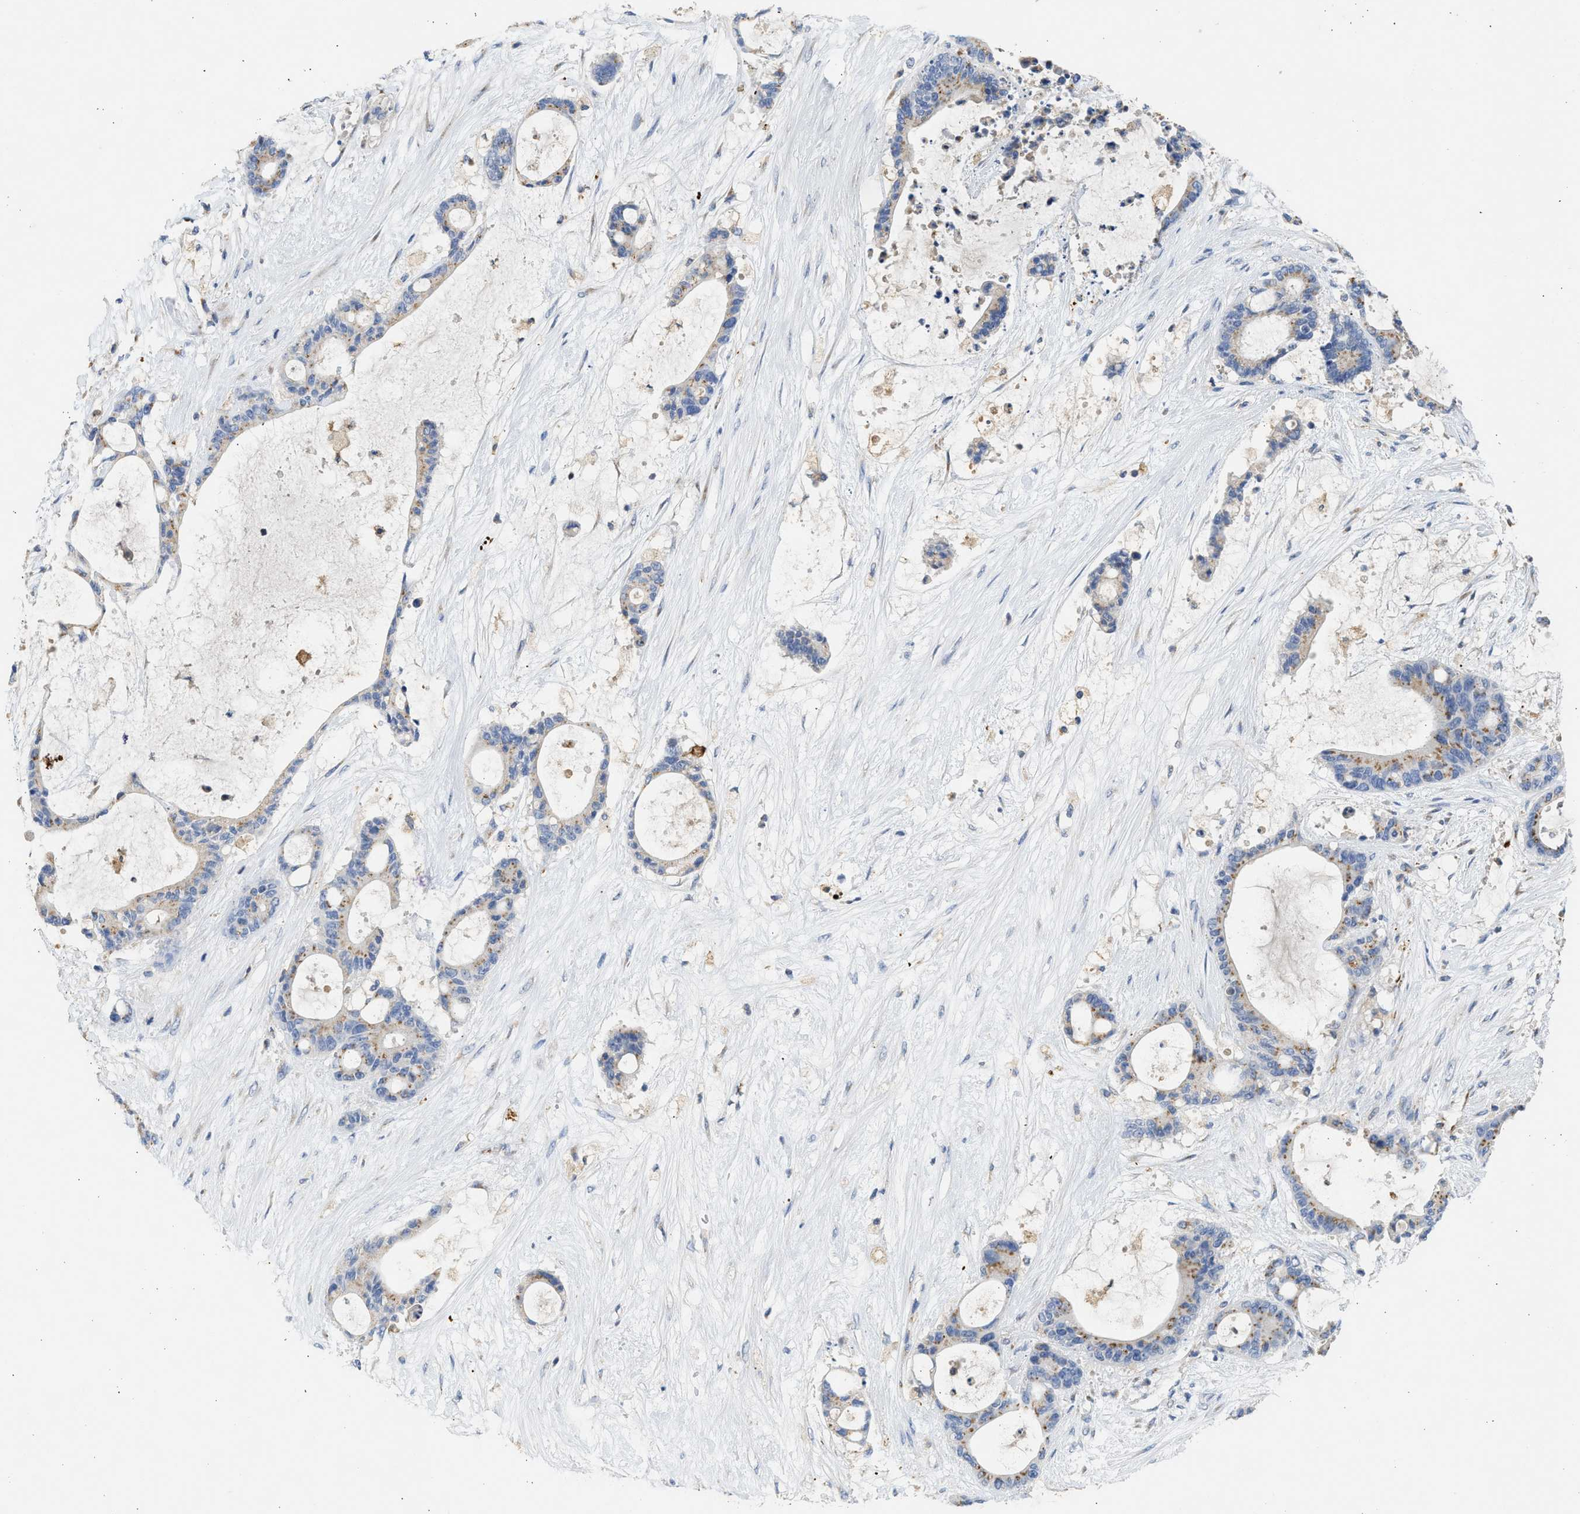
{"staining": {"intensity": "moderate", "quantity": "25%-75%", "location": "cytoplasmic/membranous"}, "tissue": "liver cancer", "cell_type": "Tumor cells", "image_type": "cancer", "snomed": [{"axis": "morphology", "description": "Cholangiocarcinoma"}, {"axis": "topography", "description": "Liver"}], "caption": "Human liver cholangiocarcinoma stained for a protein (brown) shows moderate cytoplasmic/membranous positive staining in approximately 25%-75% of tumor cells.", "gene": "IPO8", "patient": {"sex": "female", "age": 73}}